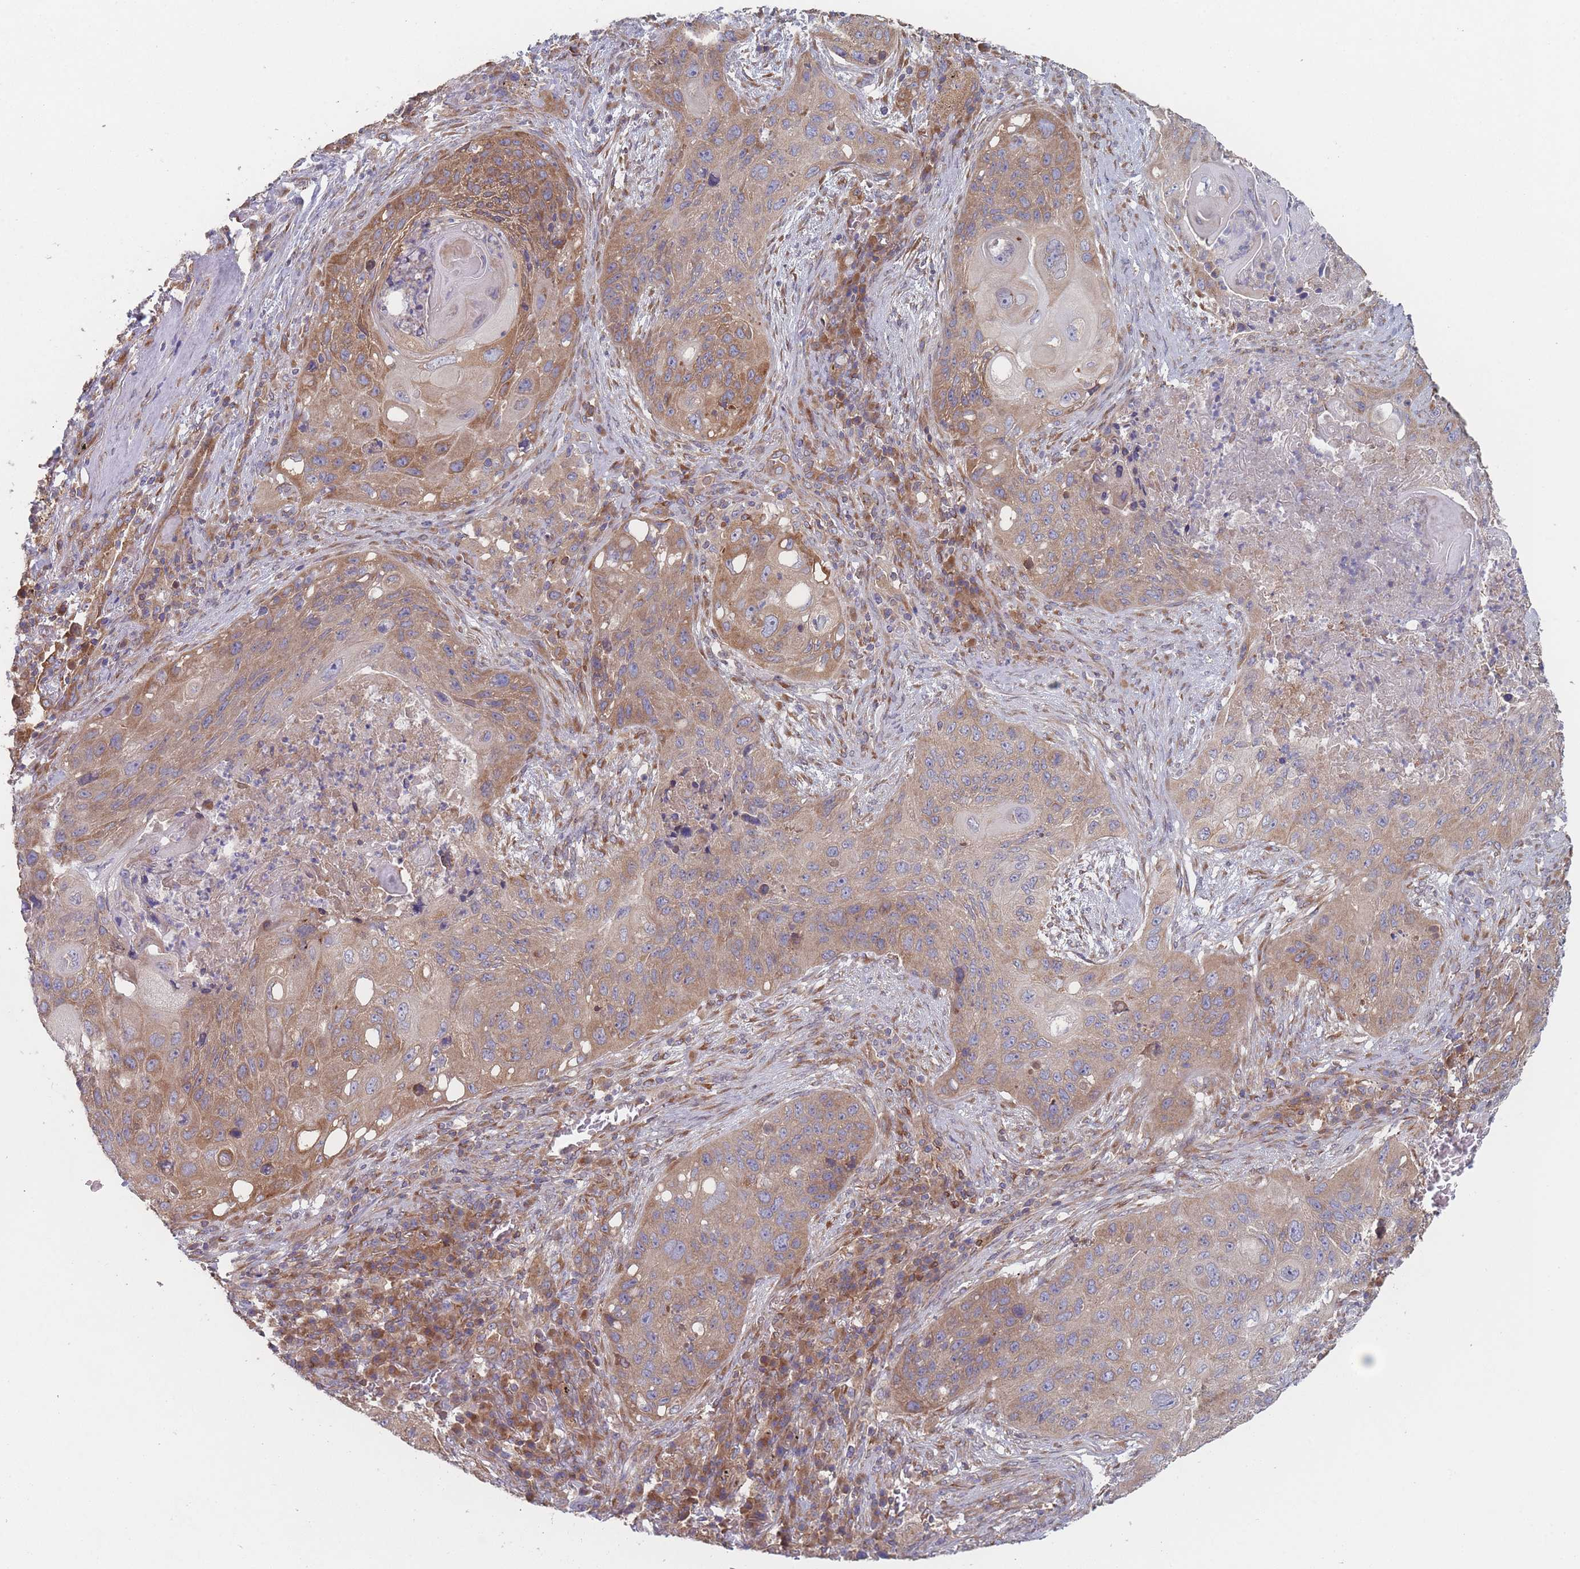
{"staining": {"intensity": "moderate", "quantity": ">75%", "location": "cytoplasmic/membranous"}, "tissue": "lung cancer", "cell_type": "Tumor cells", "image_type": "cancer", "snomed": [{"axis": "morphology", "description": "Squamous cell carcinoma, NOS"}, {"axis": "topography", "description": "Lung"}], "caption": "The immunohistochemical stain shows moderate cytoplasmic/membranous expression in tumor cells of squamous cell carcinoma (lung) tissue. (DAB IHC, brown staining for protein, blue staining for nuclei).", "gene": "KDSR", "patient": {"sex": "female", "age": 63}}